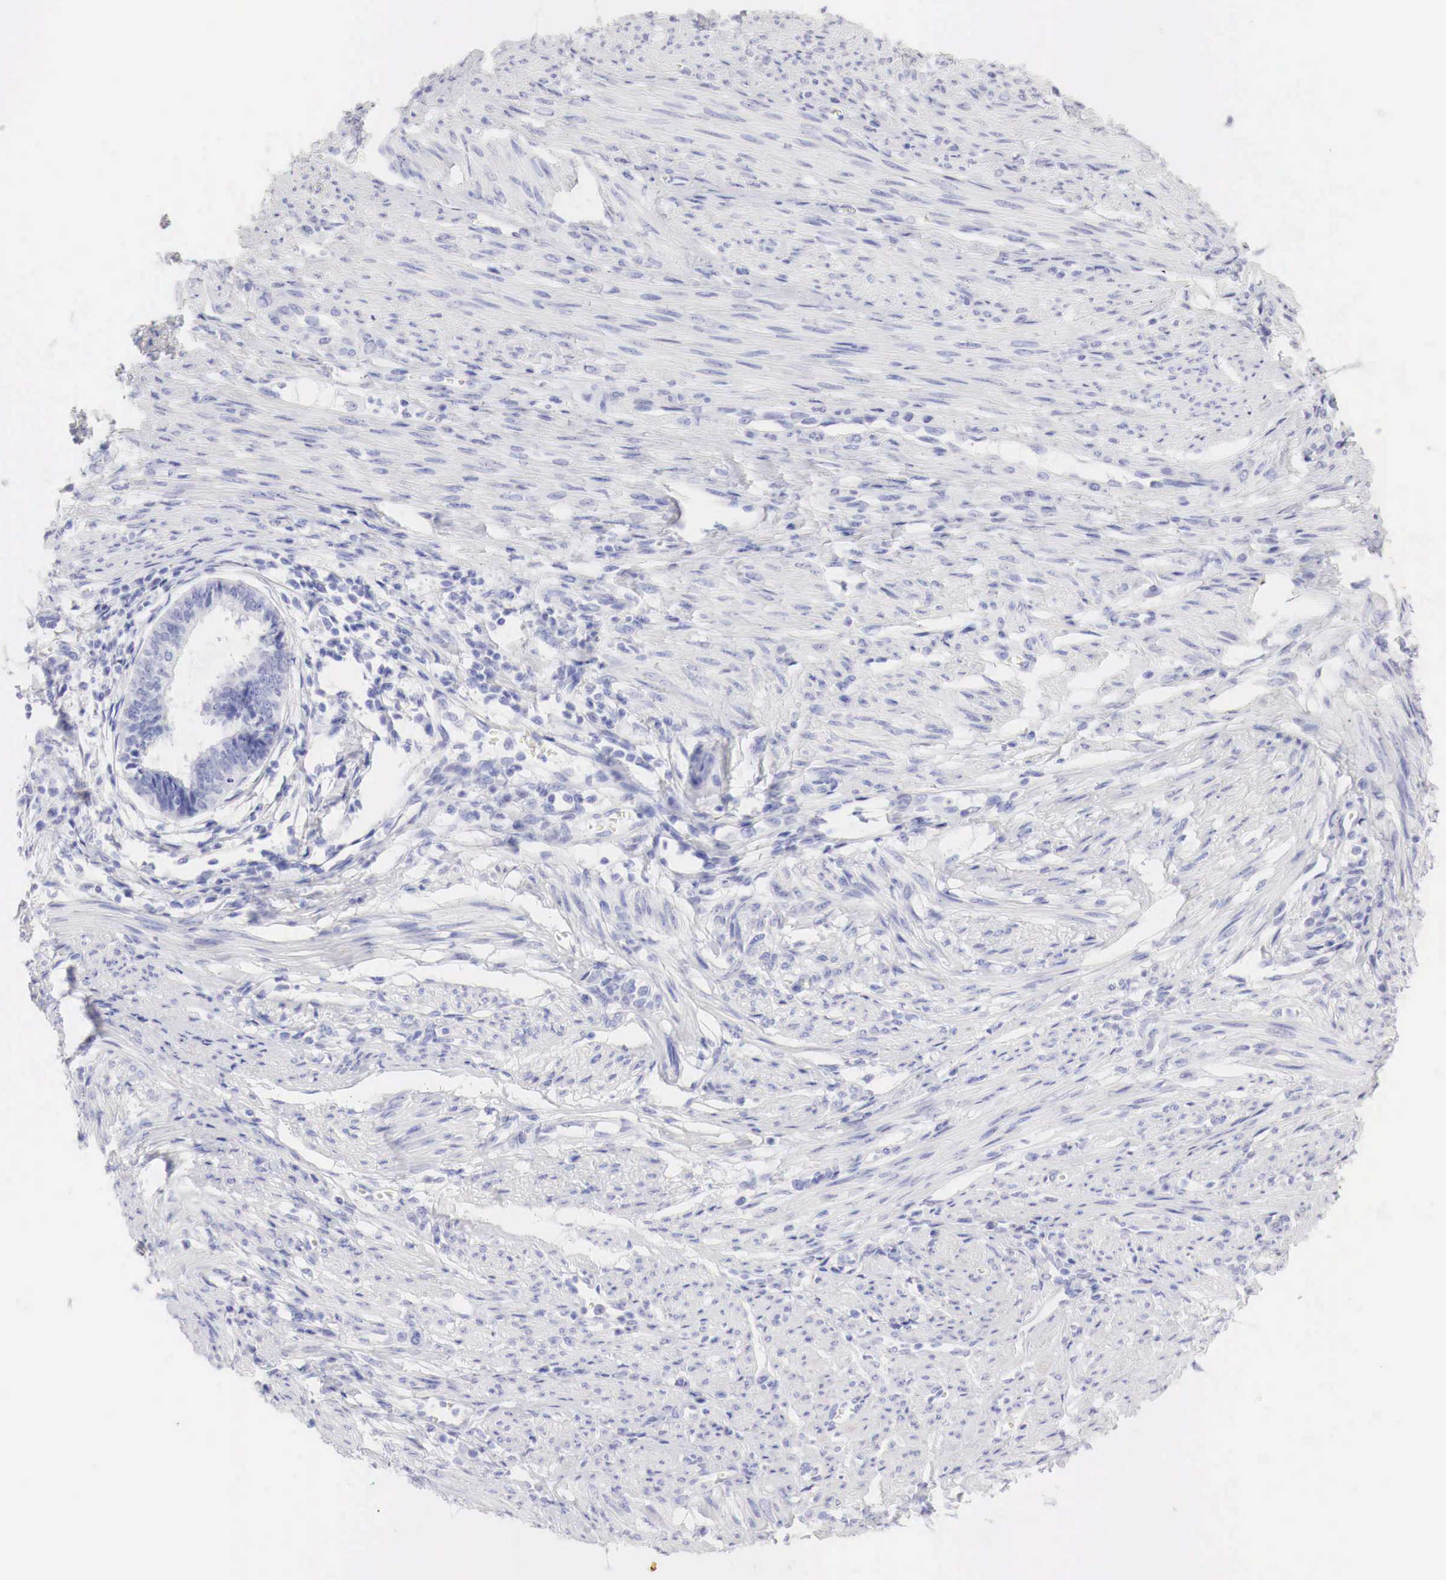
{"staining": {"intensity": "negative", "quantity": "none", "location": "none"}, "tissue": "endometrial cancer", "cell_type": "Tumor cells", "image_type": "cancer", "snomed": [{"axis": "morphology", "description": "Adenocarcinoma, NOS"}, {"axis": "topography", "description": "Endometrium"}], "caption": "Immunohistochemical staining of human endometrial adenocarcinoma shows no significant staining in tumor cells.", "gene": "TYR", "patient": {"sex": "female", "age": 75}}